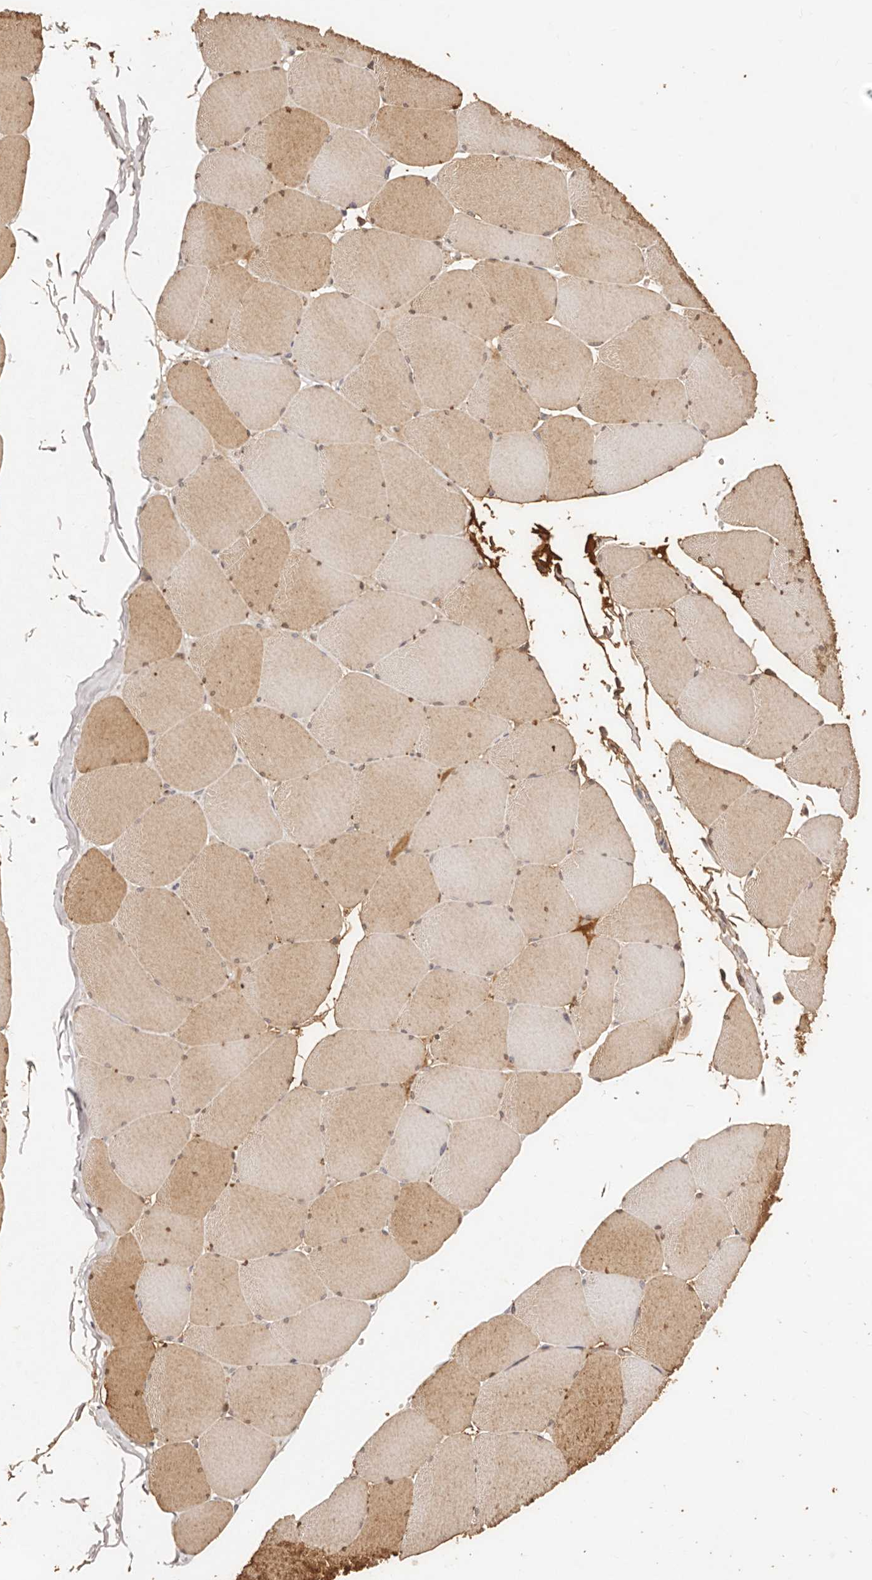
{"staining": {"intensity": "moderate", "quantity": ">75%", "location": "cytoplasmic/membranous"}, "tissue": "skeletal muscle", "cell_type": "Myocytes", "image_type": "normal", "snomed": [{"axis": "morphology", "description": "Normal tissue, NOS"}, {"axis": "topography", "description": "Skeletal muscle"}, {"axis": "topography", "description": "Head-Neck"}], "caption": "Immunohistochemical staining of benign human skeletal muscle displays medium levels of moderate cytoplasmic/membranous expression in about >75% of myocytes.", "gene": "CCL14", "patient": {"sex": "male", "age": 66}}